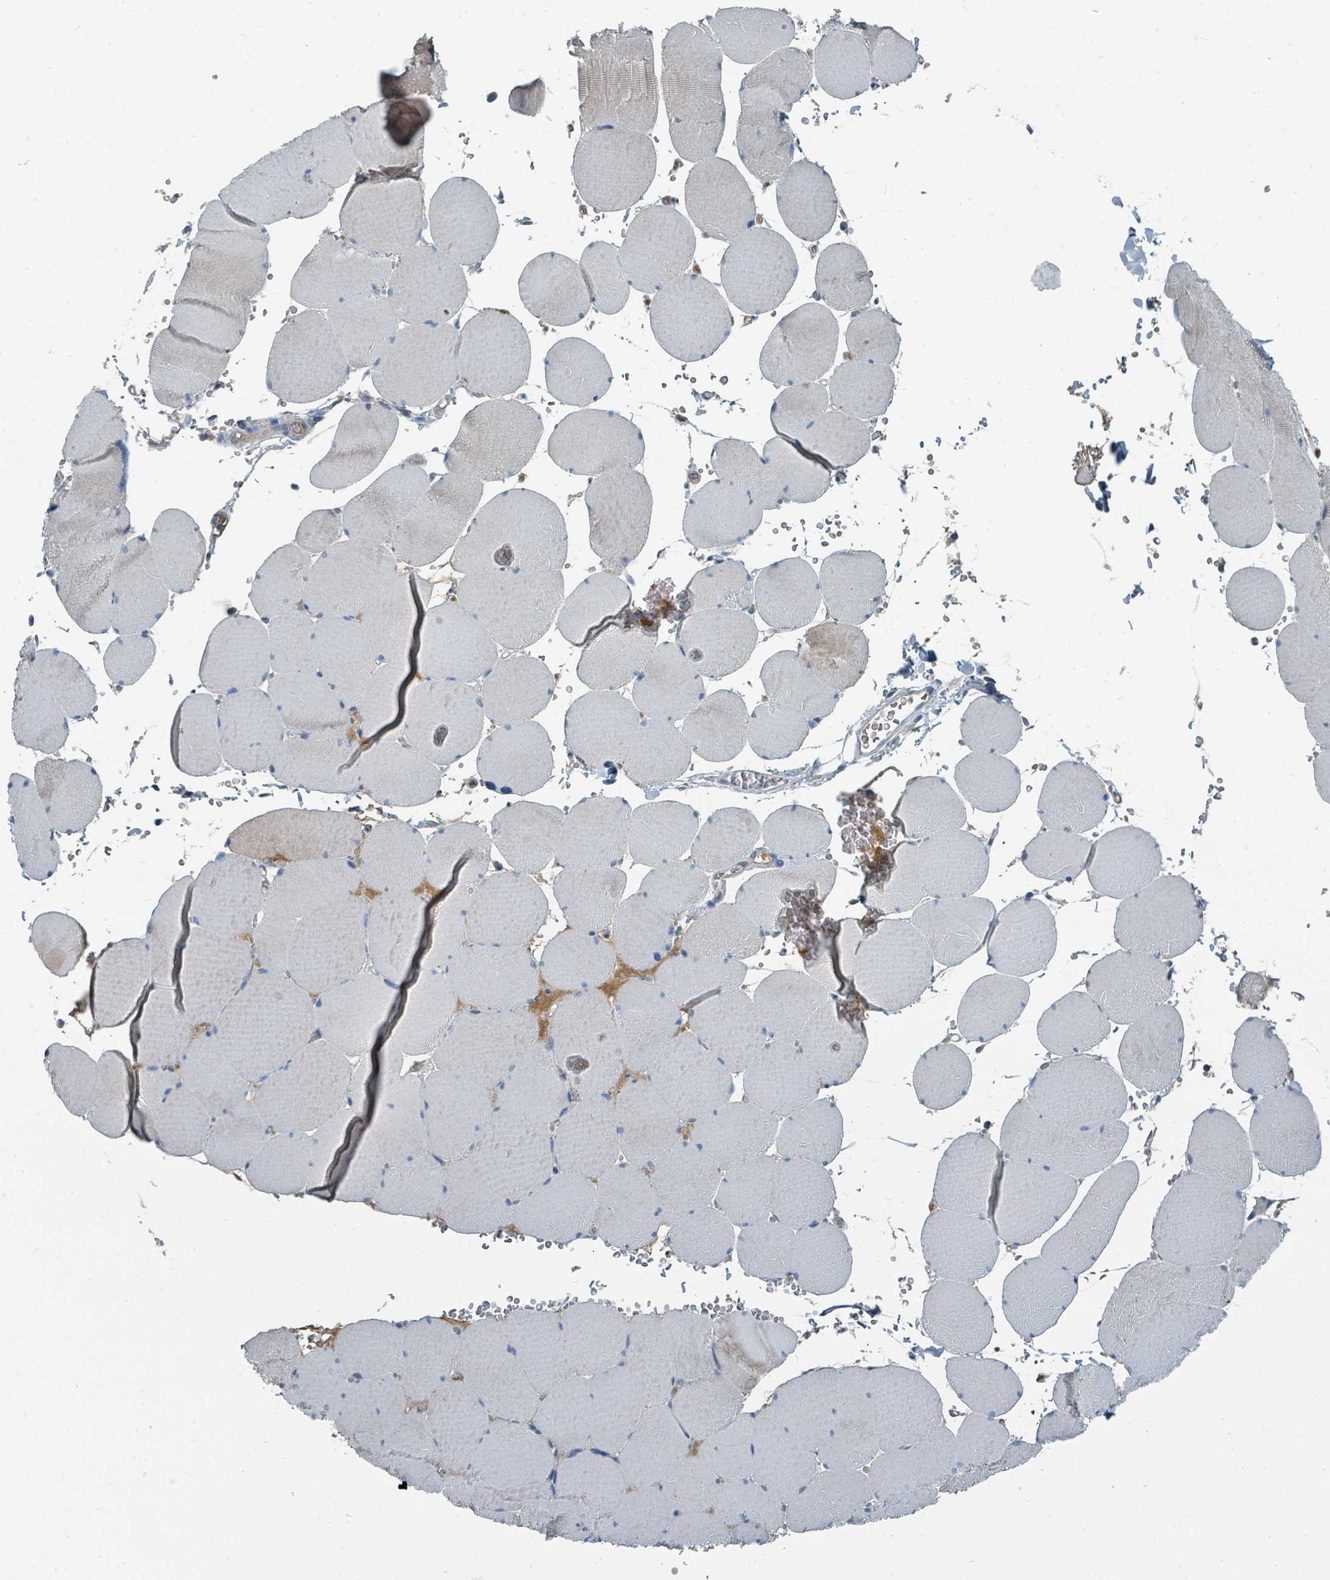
{"staining": {"intensity": "negative", "quantity": "none", "location": "none"}, "tissue": "skeletal muscle", "cell_type": "Myocytes", "image_type": "normal", "snomed": [{"axis": "morphology", "description": "Normal tissue, NOS"}, {"axis": "topography", "description": "Skeletal muscle"}, {"axis": "topography", "description": "Head-Neck"}], "caption": "Protein analysis of unremarkable skeletal muscle exhibits no significant positivity in myocytes.", "gene": "SLC25A23", "patient": {"sex": "male", "age": 66}}